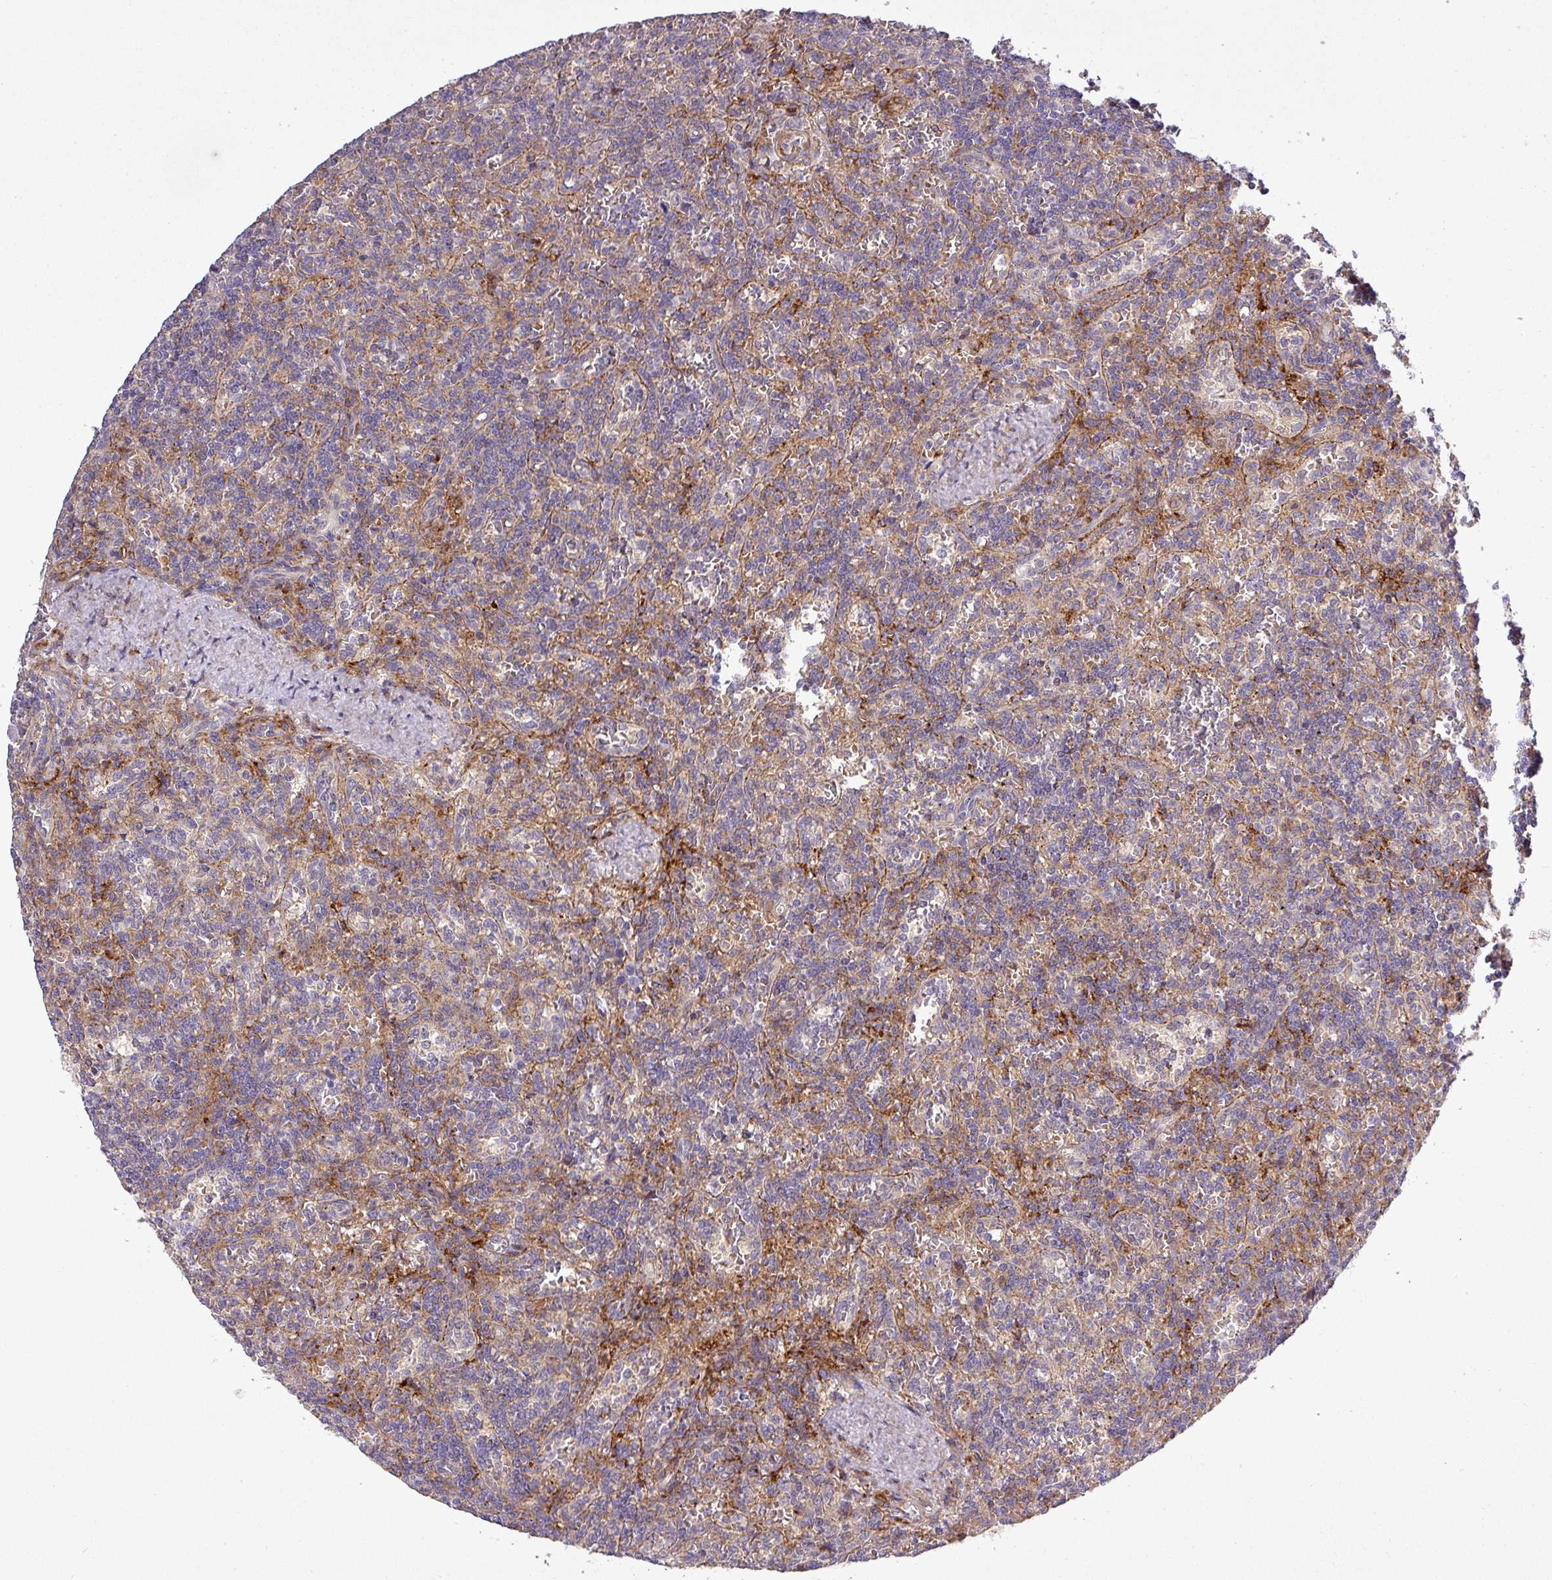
{"staining": {"intensity": "negative", "quantity": "none", "location": "none"}, "tissue": "lymphoma", "cell_type": "Tumor cells", "image_type": "cancer", "snomed": [{"axis": "morphology", "description": "Malignant lymphoma, non-Hodgkin's type, Low grade"}, {"axis": "topography", "description": "Spleen"}], "caption": "Immunohistochemistry (IHC) image of human low-grade malignant lymphoma, non-Hodgkin's type stained for a protein (brown), which displays no expression in tumor cells.", "gene": "TPRA1", "patient": {"sex": "male", "age": 73}}